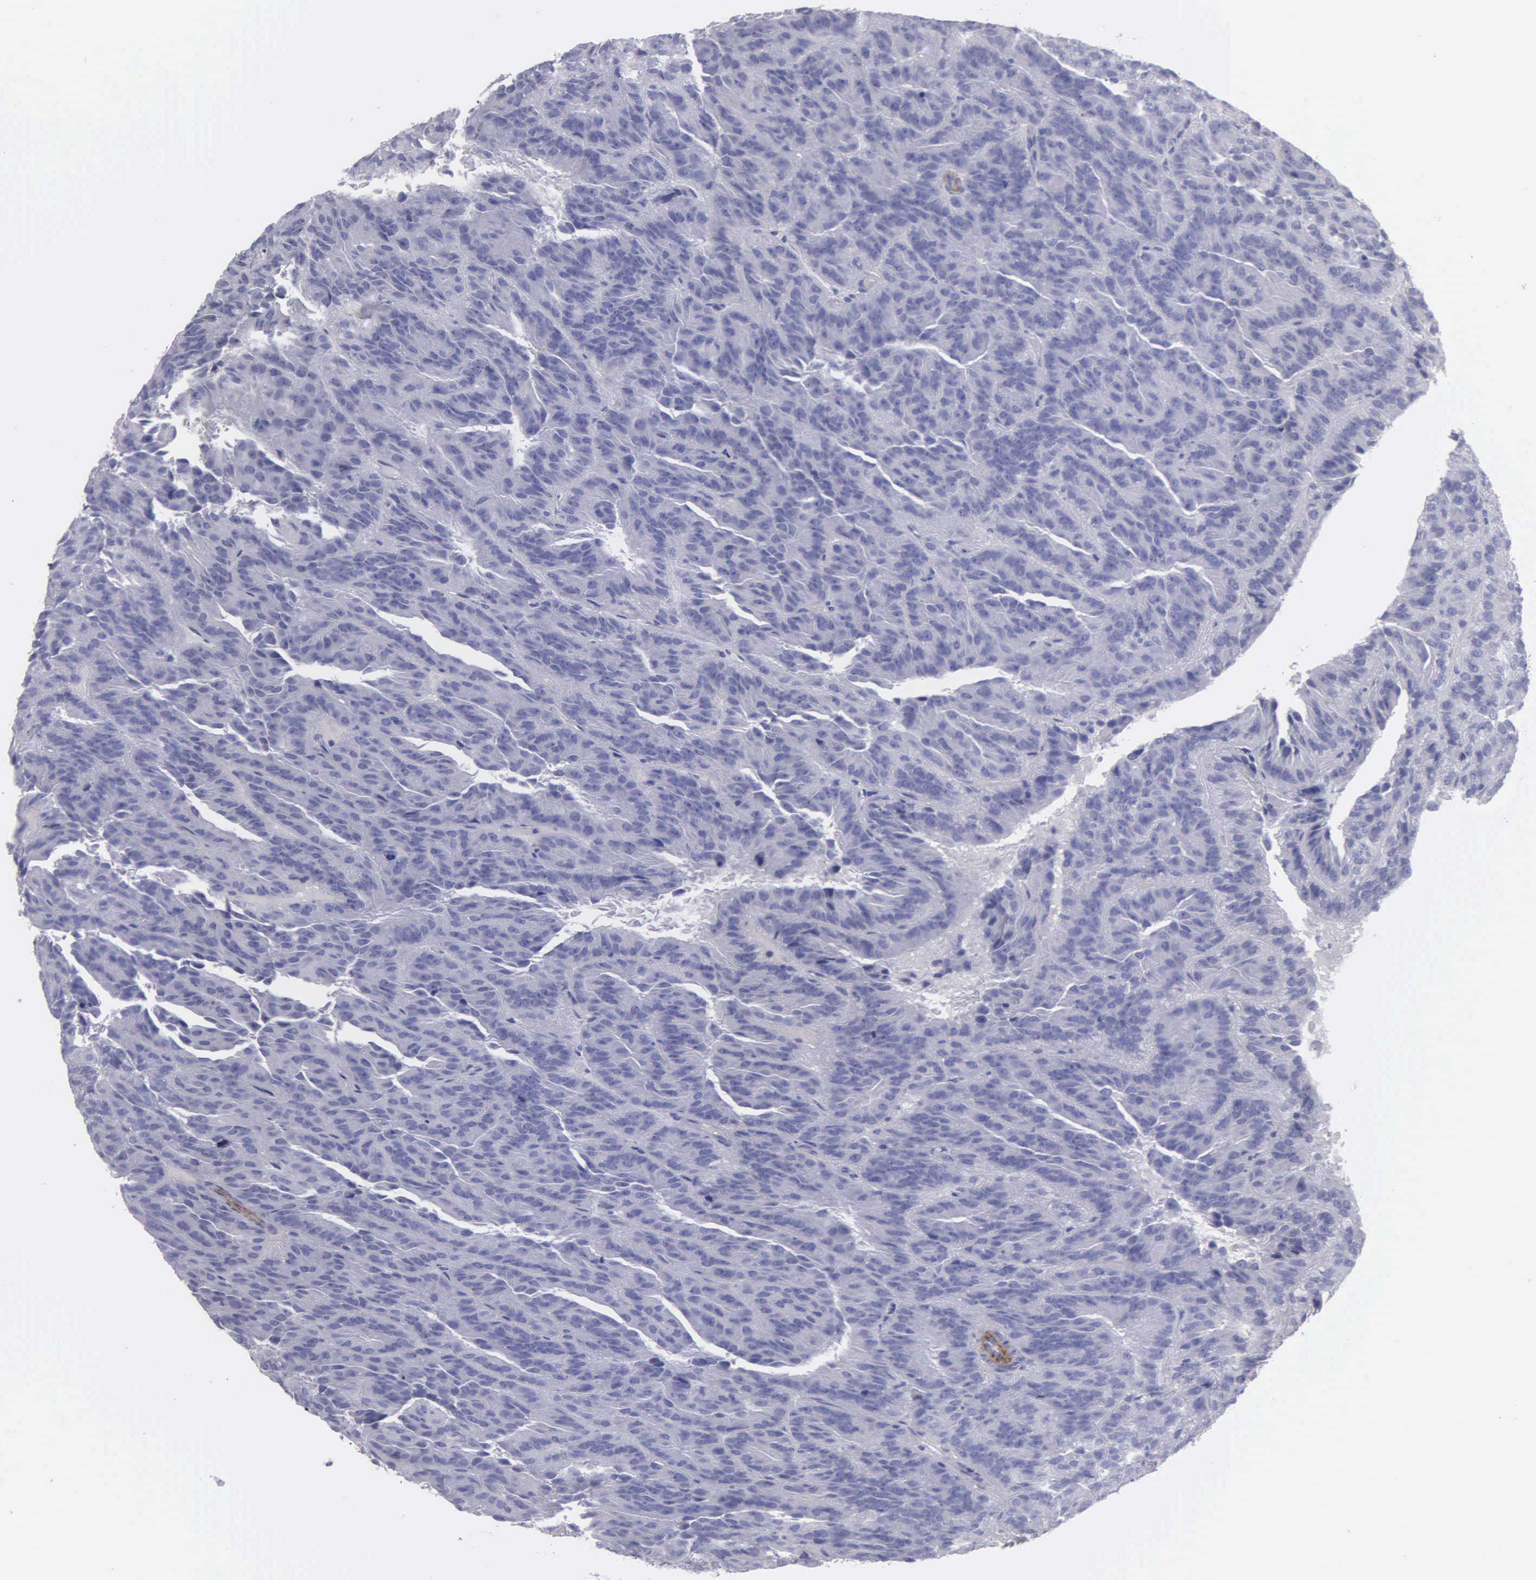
{"staining": {"intensity": "negative", "quantity": "none", "location": "none"}, "tissue": "renal cancer", "cell_type": "Tumor cells", "image_type": "cancer", "snomed": [{"axis": "morphology", "description": "Adenocarcinoma, NOS"}, {"axis": "topography", "description": "Kidney"}], "caption": "There is no significant positivity in tumor cells of renal cancer.", "gene": "FBLN5", "patient": {"sex": "male", "age": 46}}